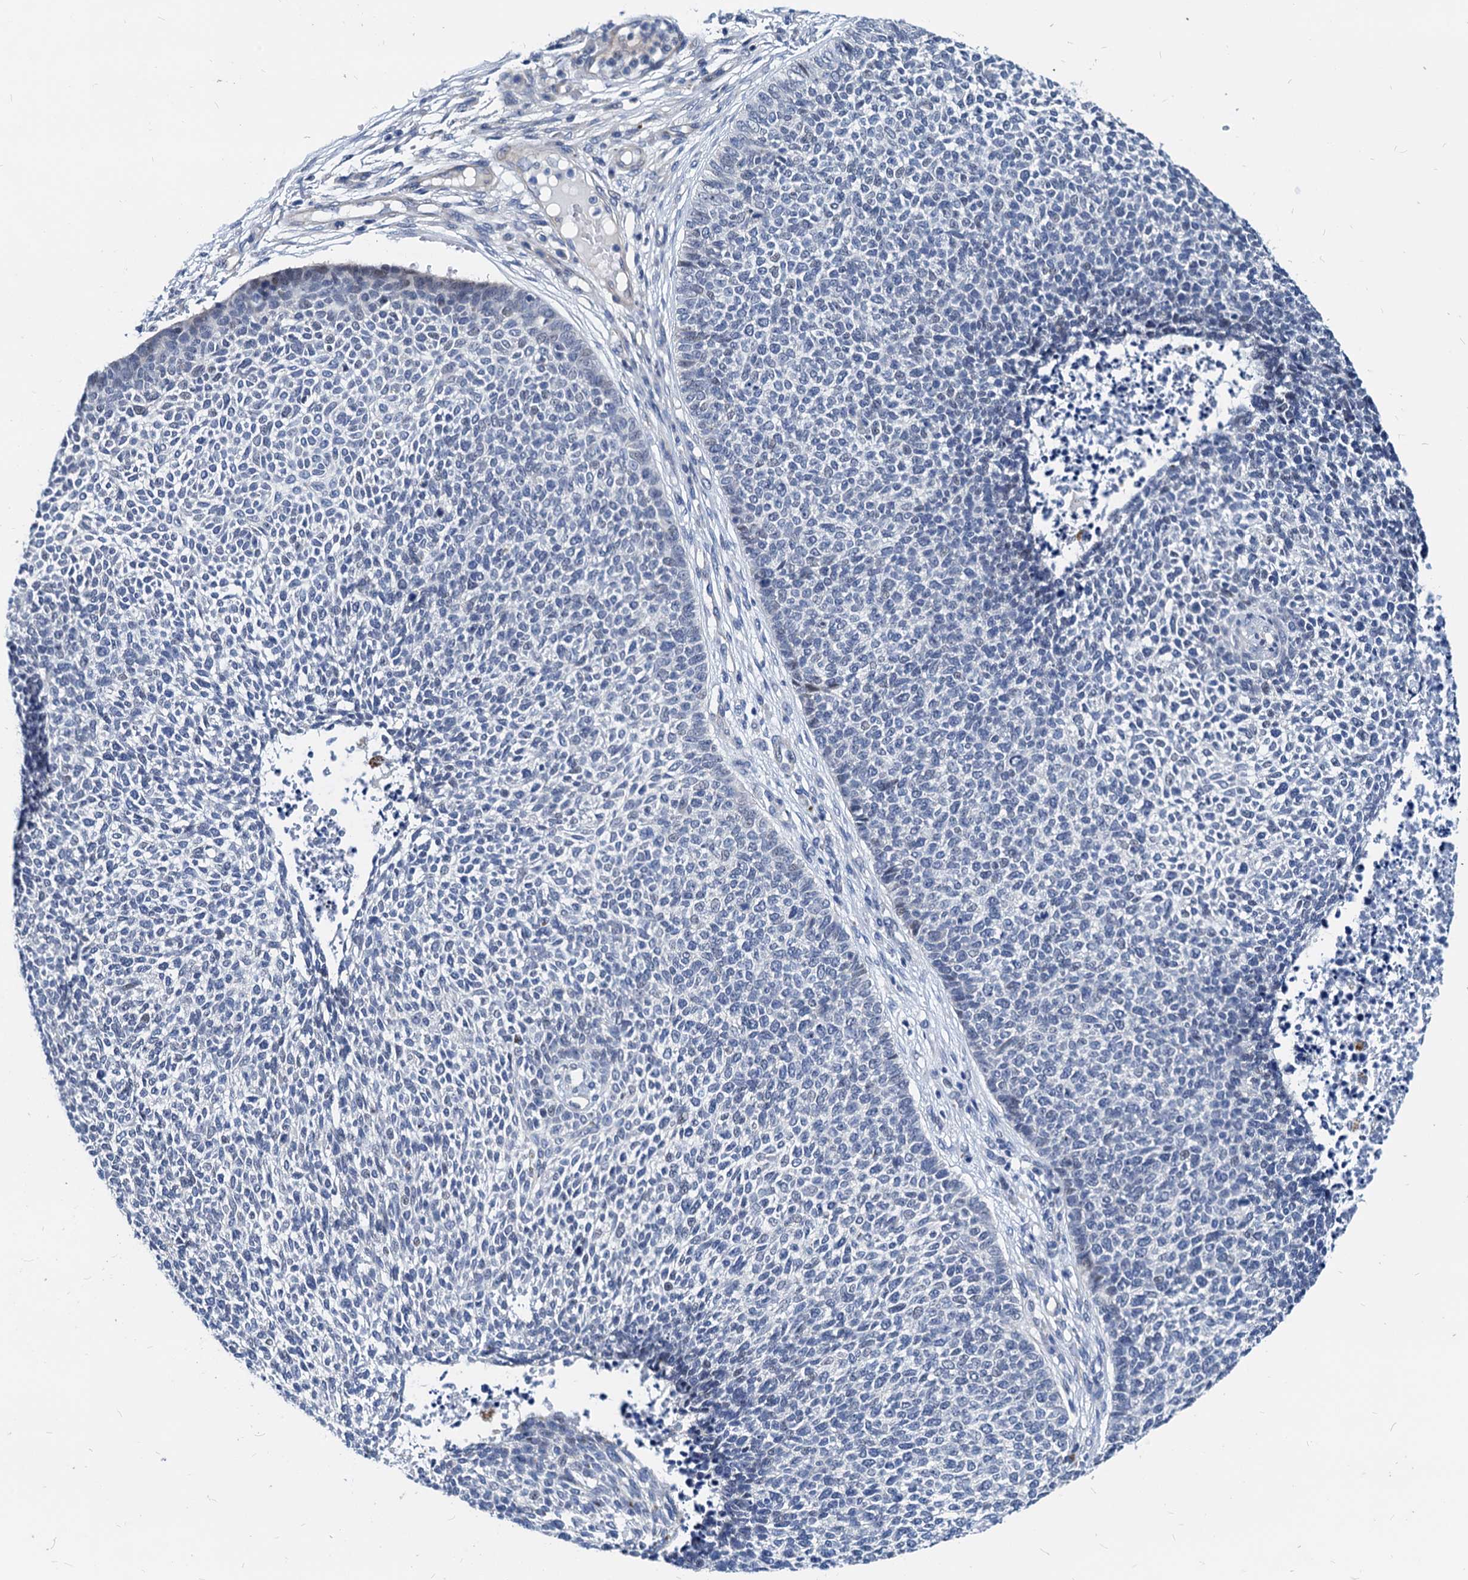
{"staining": {"intensity": "negative", "quantity": "none", "location": "none"}, "tissue": "skin cancer", "cell_type": "Tumor cells", "image_type": "cancer", "snomed": [{"axis": "morphology", "description": "Basal cell carcinoma"}, {"axis": "topography", "description": "Skin"}], "caption": "The photomicrograph exhibits no significant staining in tumor cells of skin cancer. Nuclei are stained in blue.", "gene": "HSF2", "patient": {"sex": "female", "age": 84}}